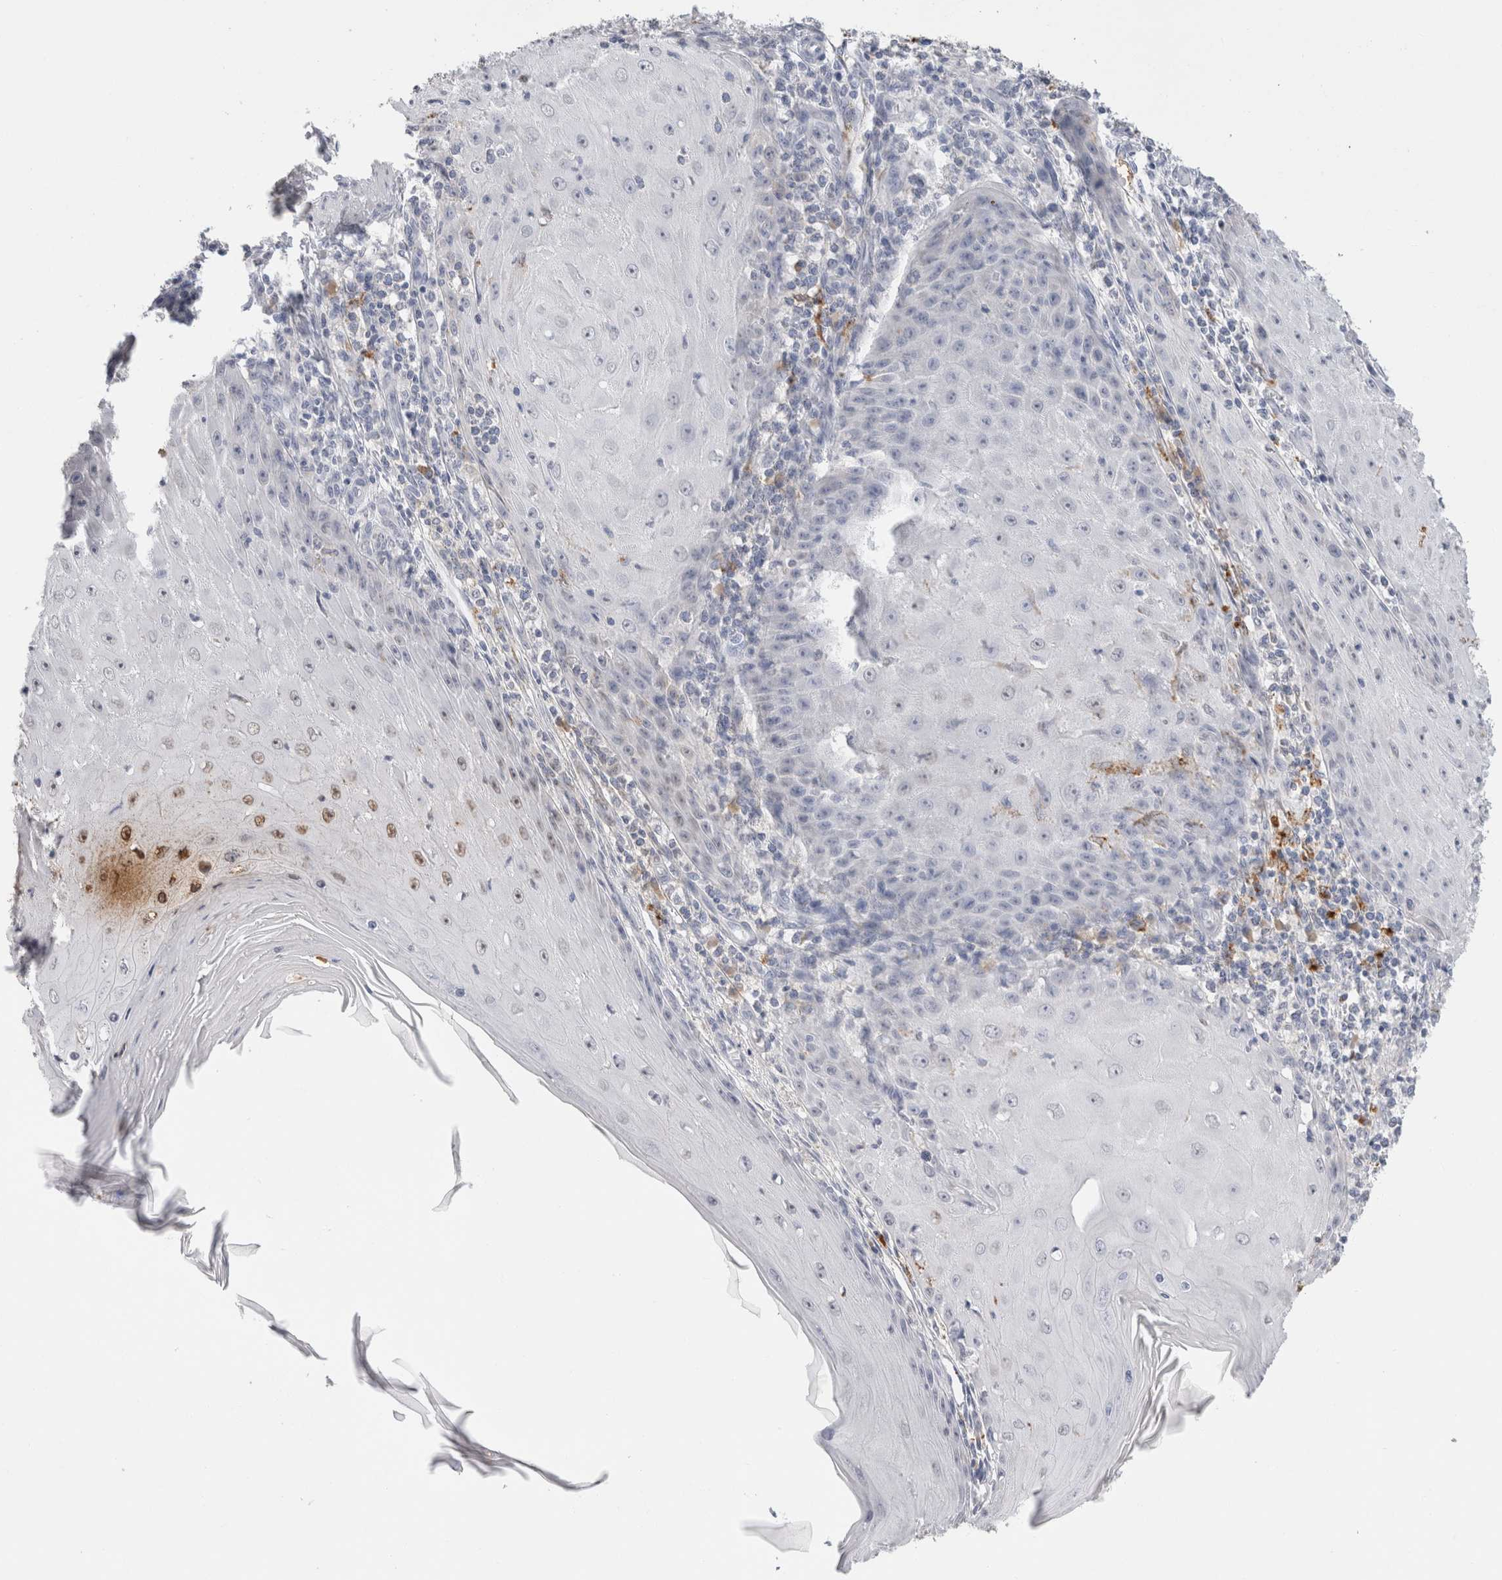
{"staining": {"intensity": "negative", "quantity": "none", "location": "none"}, "tissue": "skin cancer", "cell_type": "Tumor cells", "image_type": "cancer", "snomed": [{"axis": "morphology", "description": "Squamous cell carcinoma, NOS"}, {"axis": "topography", "description": "Skin"}], "caption": "The immunohistochemistry (IHC) histopathology image has no significant positivity in tumor cells of skin cancer tissue.", "gene": "LAMP3", "patient": {"sex": "female", "age": 73}}